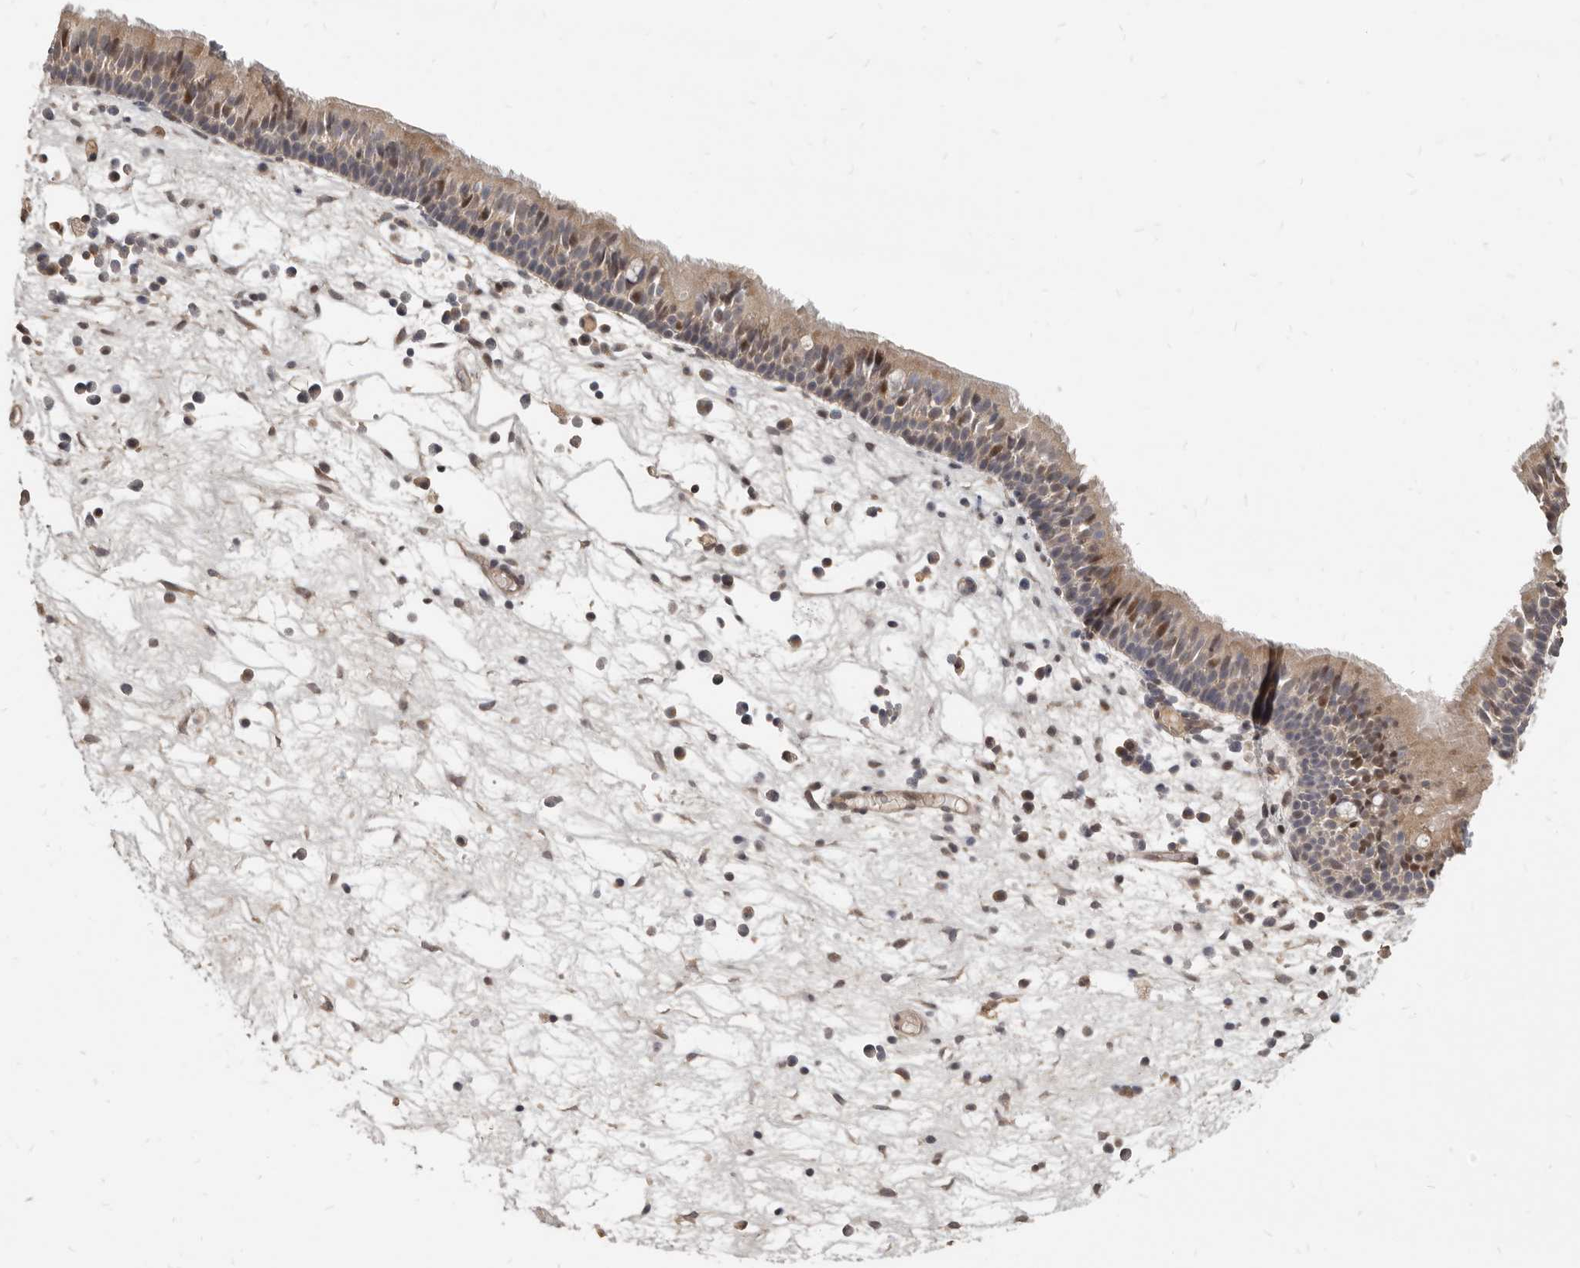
{"staining": {"intensity": "weak", "quantity": ">75%", "location": "cytoplasmic/membranous,nuclear"}, "tissue": "nasopharynx", "cell_type": "Respiratory epithelial cells", "image_type": "normal", "snomed": [{"axis": "morphology", "description": "Normal tissue, NOS"}, {"axis": "morphology", "description": "Inflammation, NOS"}, {"axis": "morphology", "description": "Malignant melanoma, Metastatic site"}, {"axis": "topography", "description": "Nasopharynx"}], "caption": "Respiratory epithelial cells reveal low levels of weak cytoplasmic/membranous,nuclear staining in approximately >75% of cells in benign human nasopharynx.", "gene": "ATF5", "patient": {"sex": "male", "age": 70}}